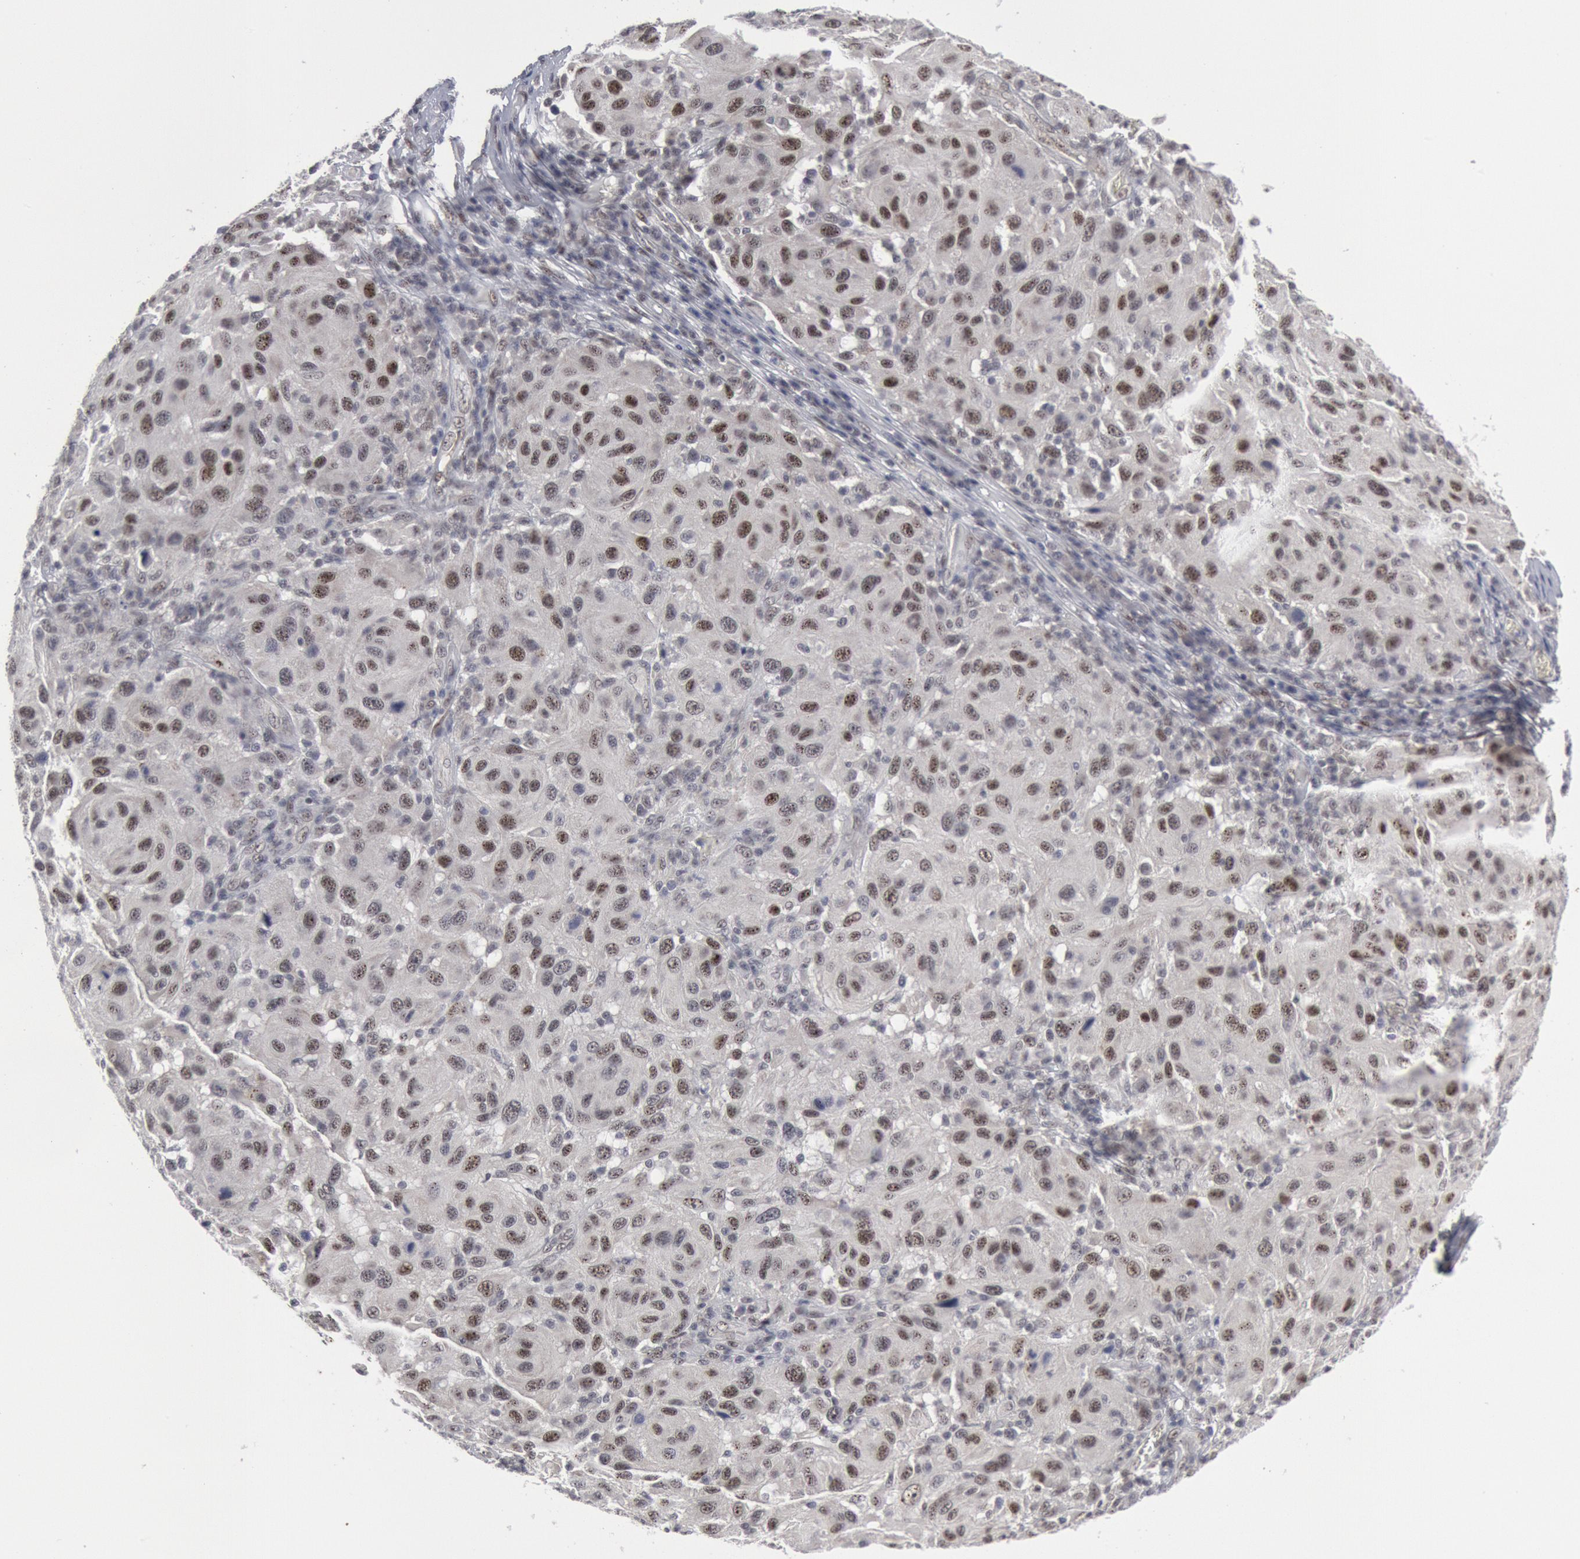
{"staining": {"intensity": "weak", "quantity": "<25%", "location": "nuclear"}, "tissue": "melanoma", "cell_type": "Tumor cells", "image_type": "cancer", "snomed": [{"axis": "morphology", "description": "Malignant melanoma, NOS"}, {"axis": "topography", "description": "Skin"}], "caption": "A photomicrograph of malignant melanoma stained for a protein demonstrates no brown staining in tumor cells.", "gene": "FOXO1", "patient": {"sex": "female", "age": 77}}